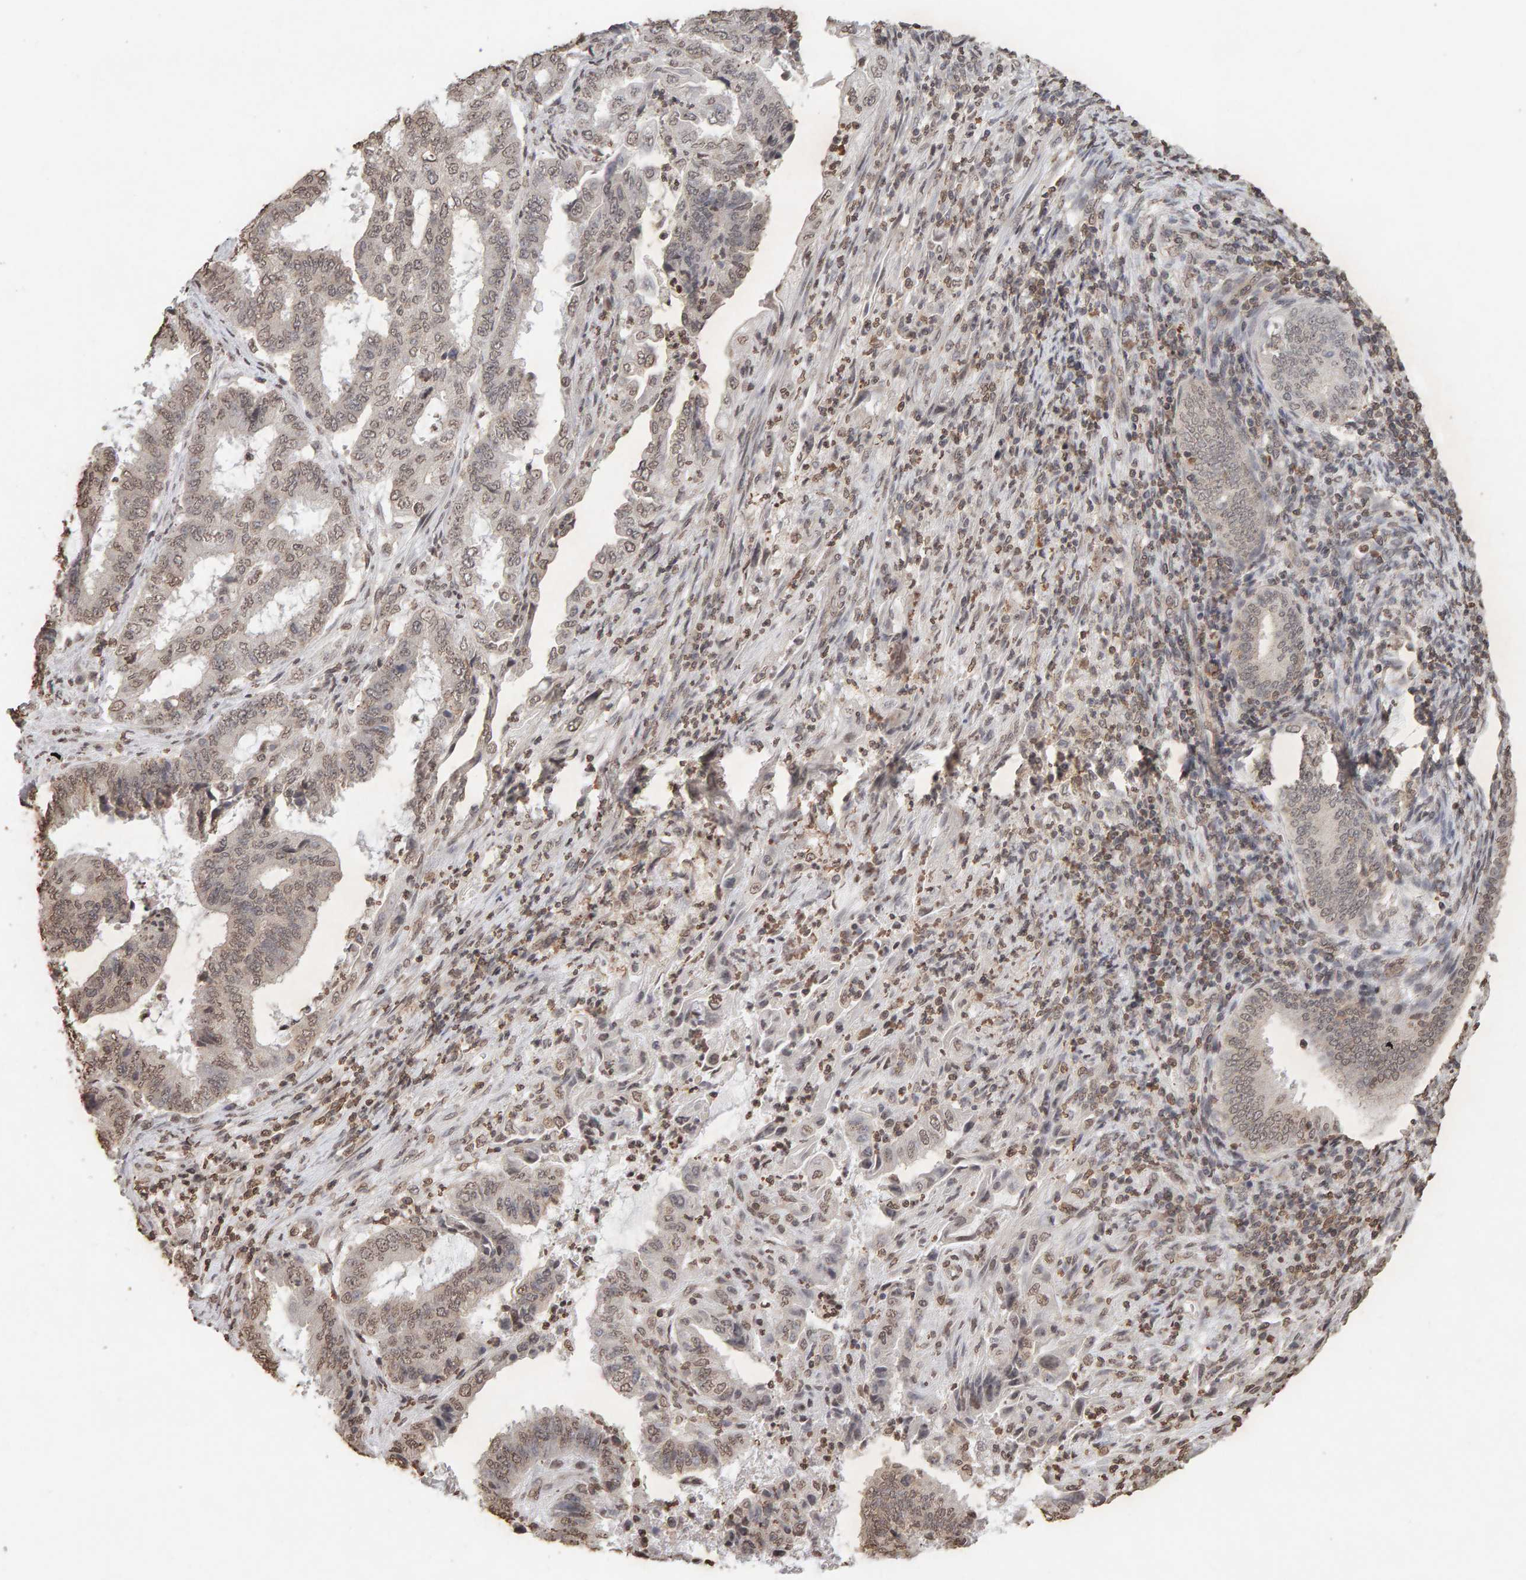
{"staining": {"intensity": "weak", "quantity": ">75%", "location": "nuclear"}, "tissue": "endometrial cancer", "cell_type": "Tumor cells", "image_type": "cancer", "snomed": [{"axis": "morphology", "description": "Adenocarcinoma, NOS"}, {"axis": "topography", "description": "Endometrium"}], "caption": "Immunohistochemical staining of human adenocarcinoma (endometrial) displays weak nuclear protein positivity in approximately >75% of tumor cells.", "gene": "DNAJB5", "patient": {"sex": "female", "age": 51}}